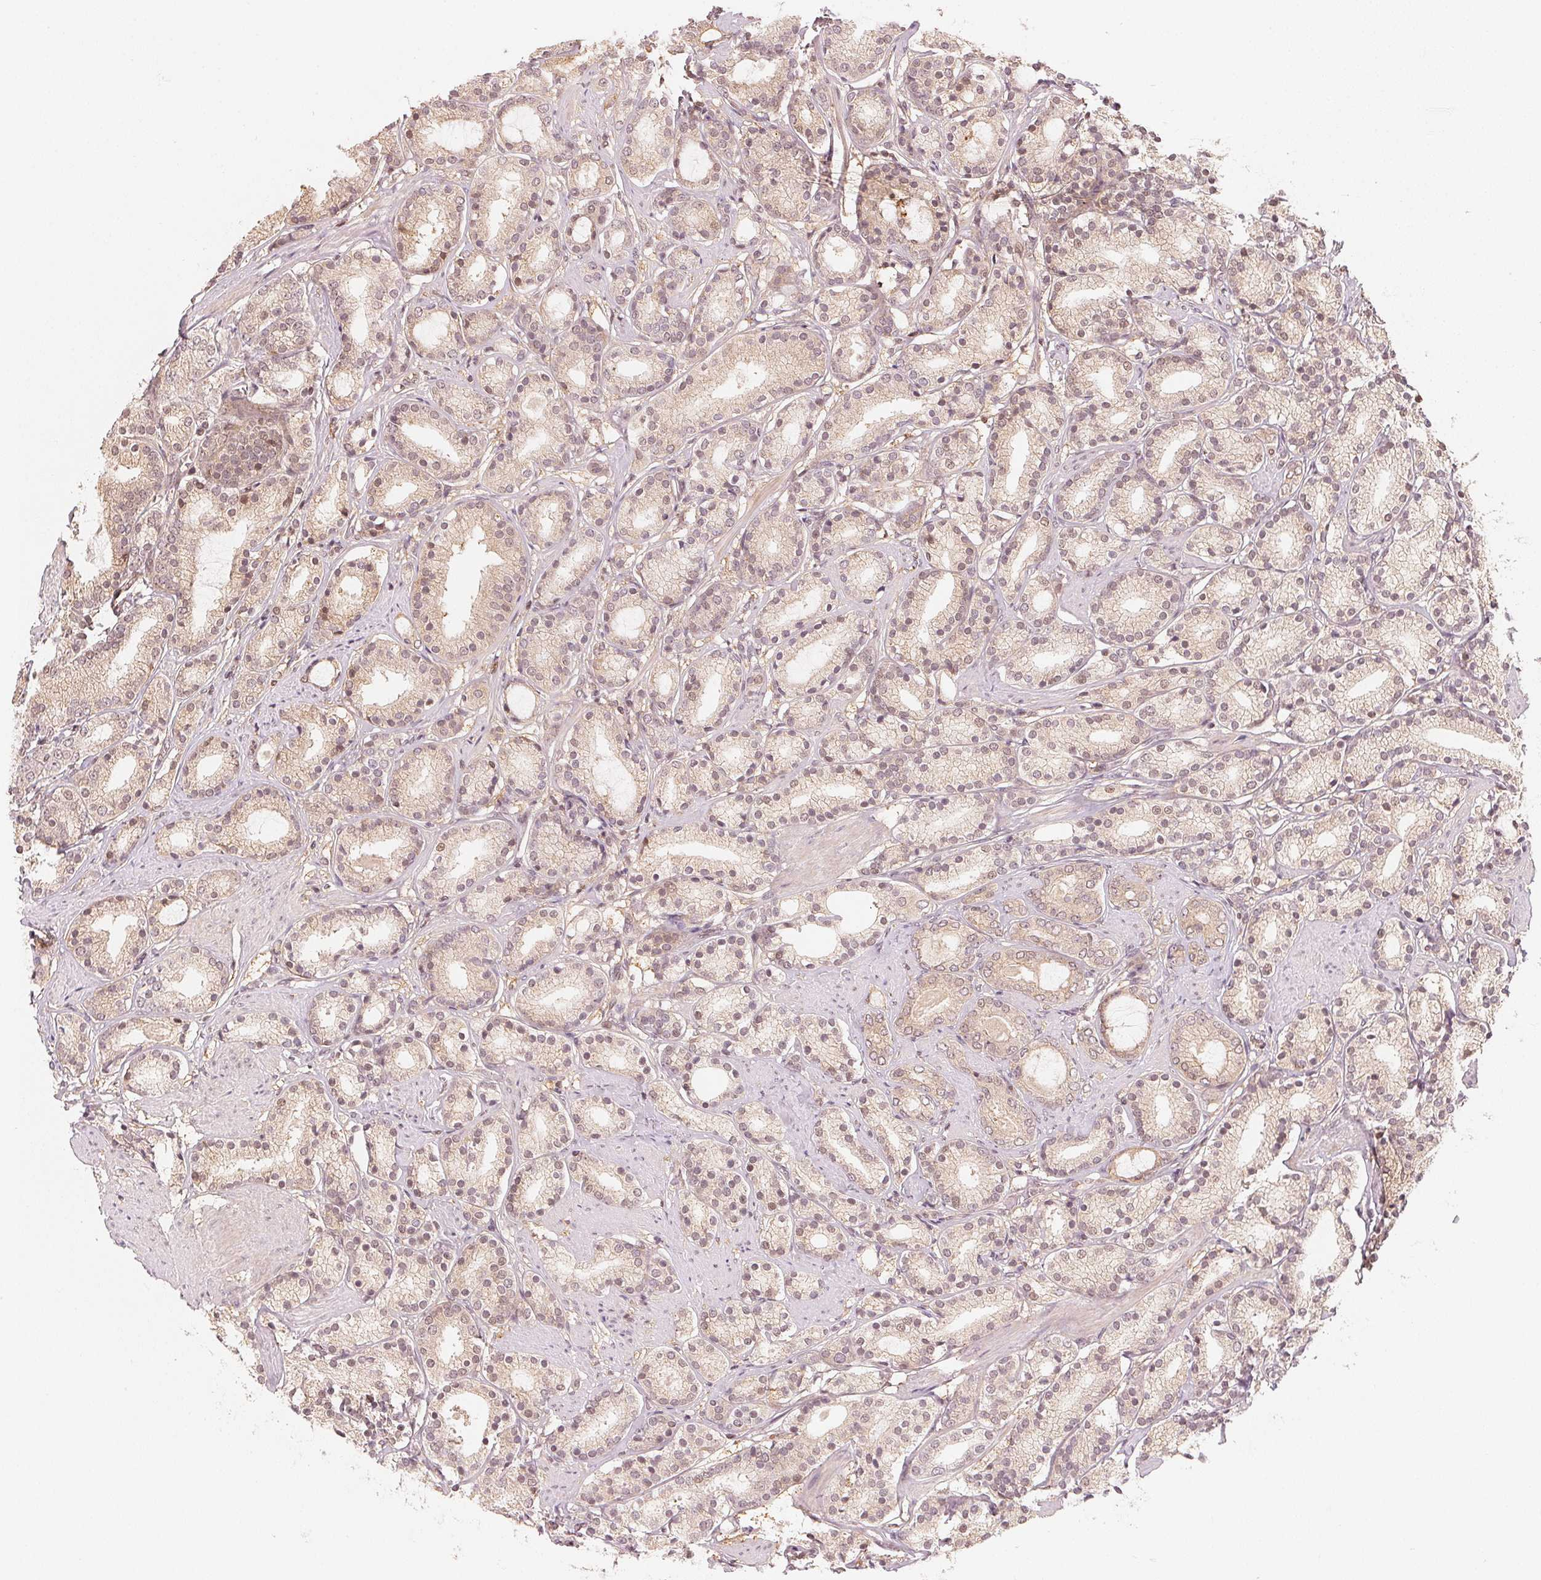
{"staining": {"intensity": "weak", "quantity": "25%-75%", "location": "cytoplasmic/membranous"}, "tissue": "prostate cancer", "cell_type": "Tumor cells", "image_type": "cancer", "snomed": [{"axis": "morphology", "description": "Adenocarcinoma, High grade"}, {"axis": "topography", "description": "Prostate"}], "caption": "Brown immunohistochemical staining in human high-grade adenocarcinoma (prostate) reveals weak cytoplasmic/membranous expression in about 25%-75% of tumor cells.", "gene": "PRKN", "patient": {"sex": "male", "age": 63}}